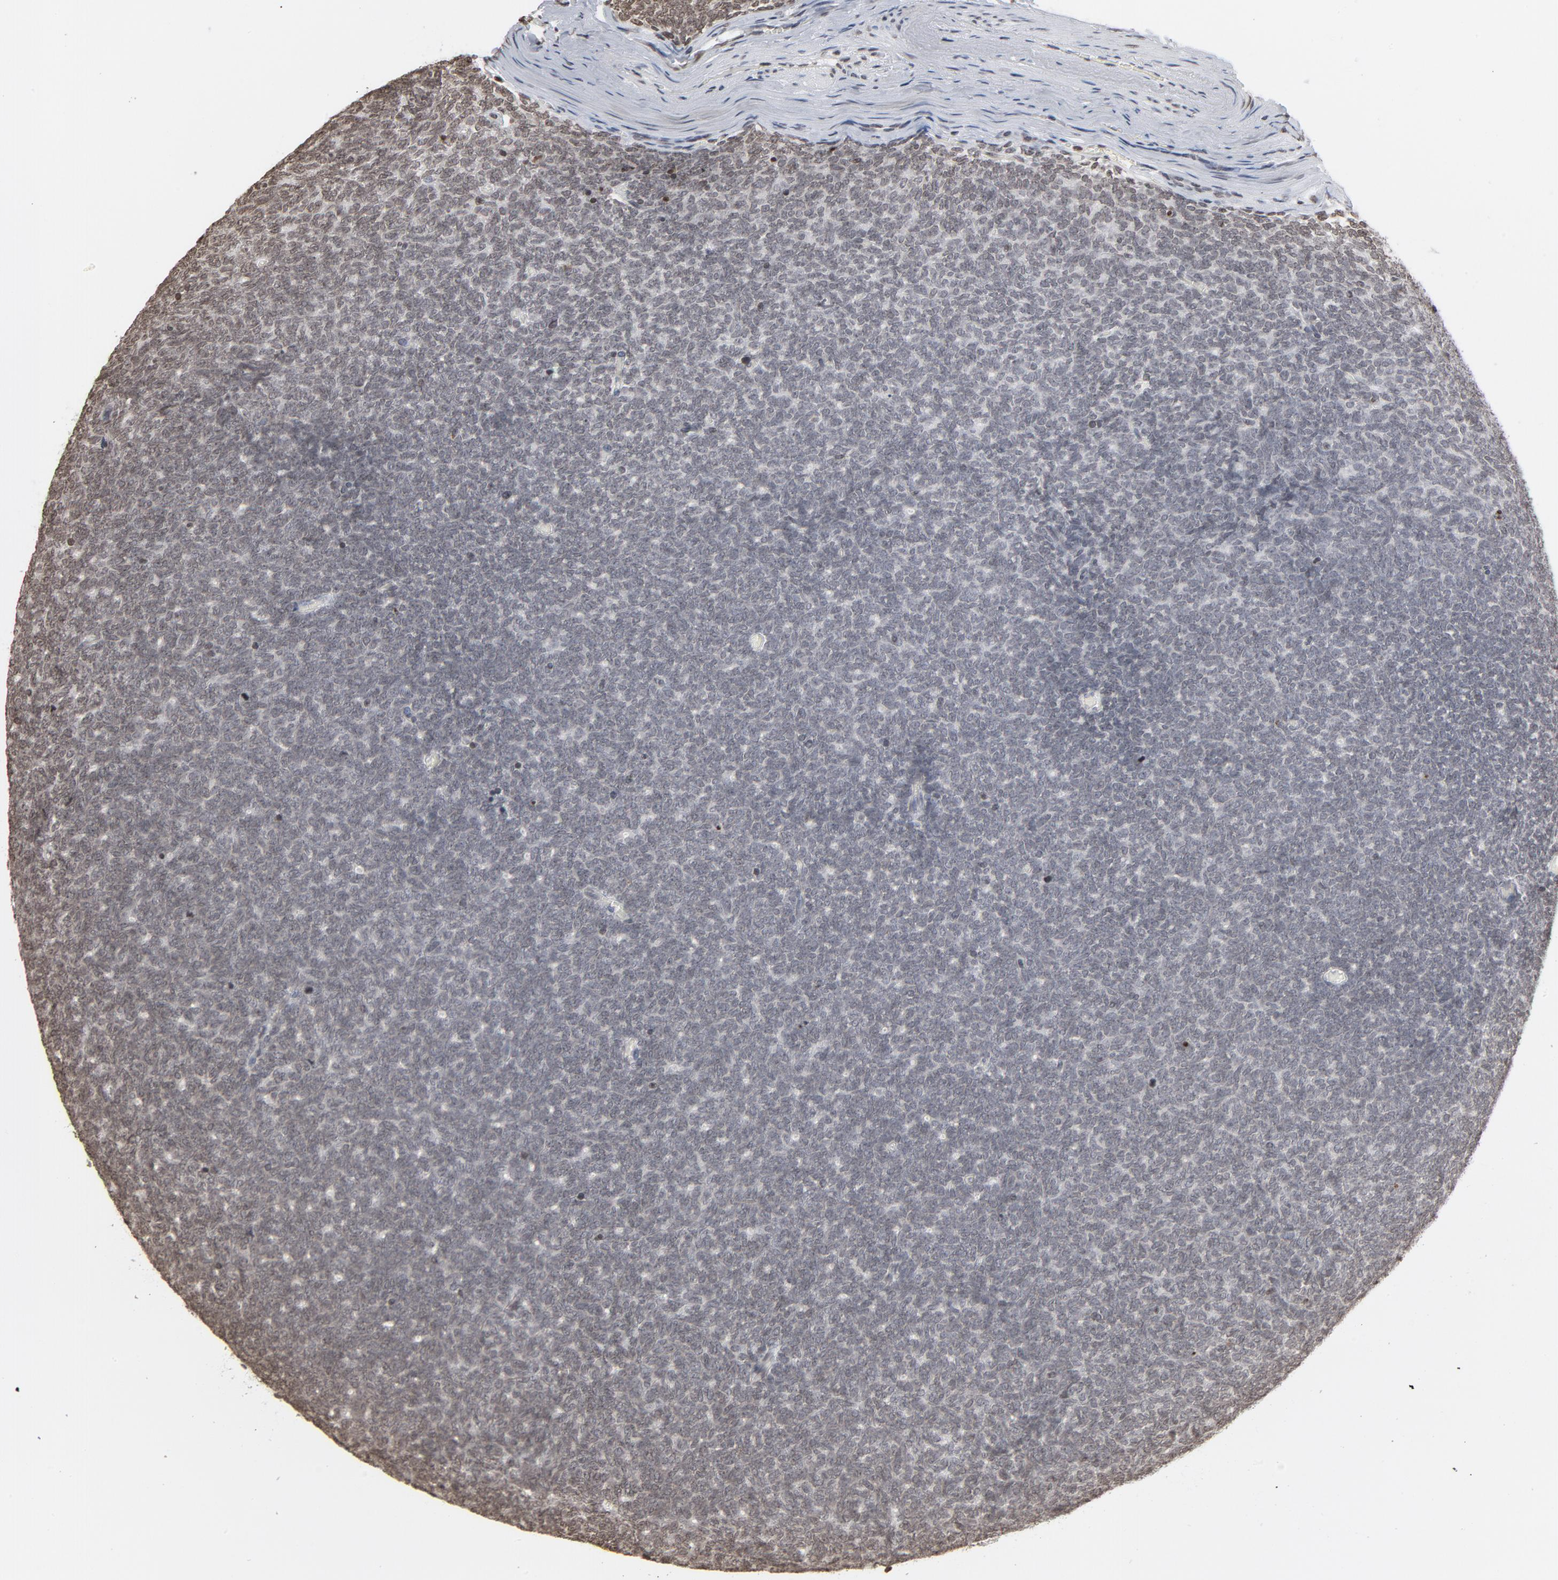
{"staining": {"intensity": "negative", "quantity": "none", "location": "none"}, "tissue": "renal cancer", "cell_type": "Tumor cells", "image_type": "cancer", "snomed": [{"axis": "morphology", "description": "Neoplasm, malignant, NOS"}, {"axis": "topography", "description": "Kidney"}], "caption": "There is no significant expression in tumor cells of renal malignant neoplasm.", "gene": "H2AC12", "patient": {"sex": "male", "age": 28}}